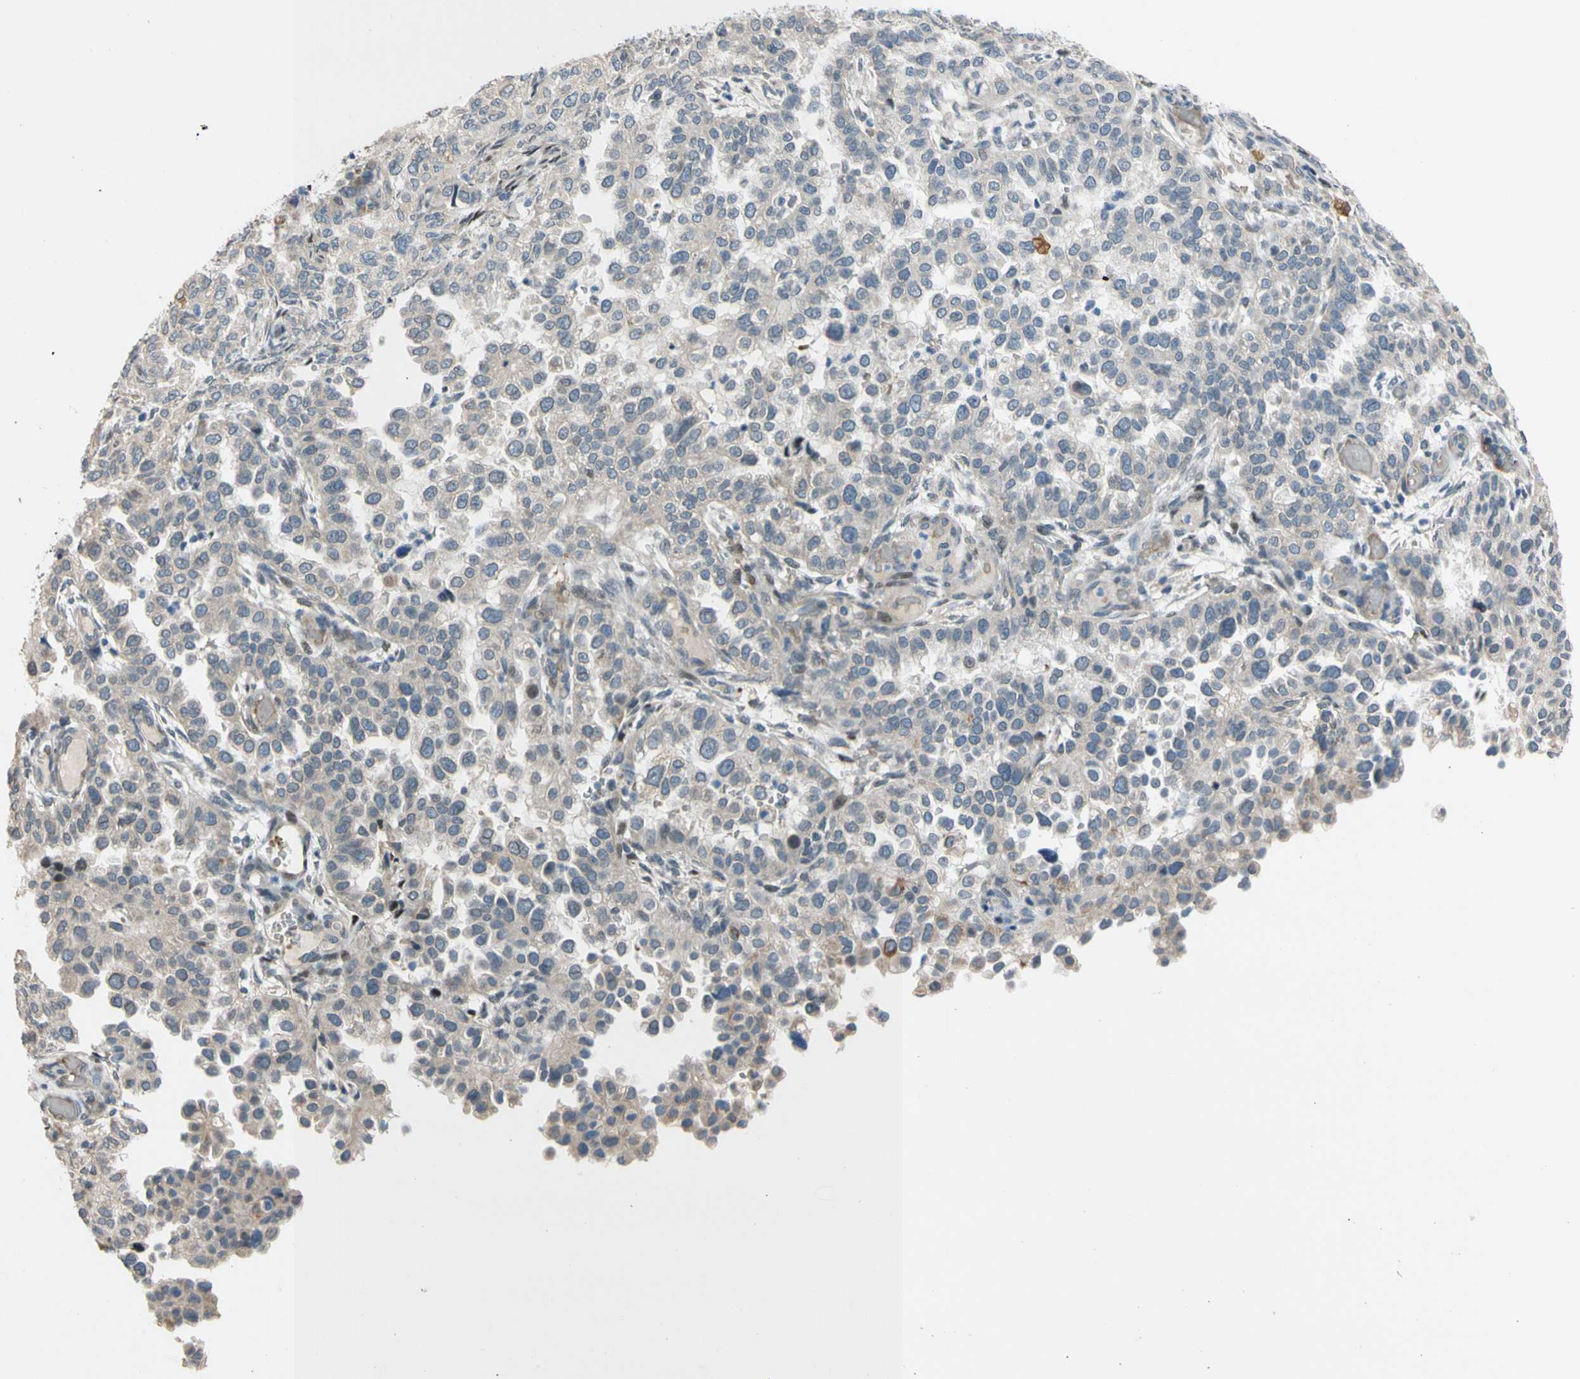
{"staining": {"intensity": "negative", "quantity": "none", "location": "none"}, "tissue": "endometrial cancer", "cell_type": "Tumor cells", "image_type": "cancer", "snomed": [{"axis": "morphology", "description": "Adenocarcinoma, NOS"}, {"axis": "topography", "description": "Endometrium"}], "caption": "Tumor cells are negative for protein expression in human endometrial cancer (adenocarcinoma).", "gene": "ZNF184", "patient": {"sex": "female", "age": 85}}